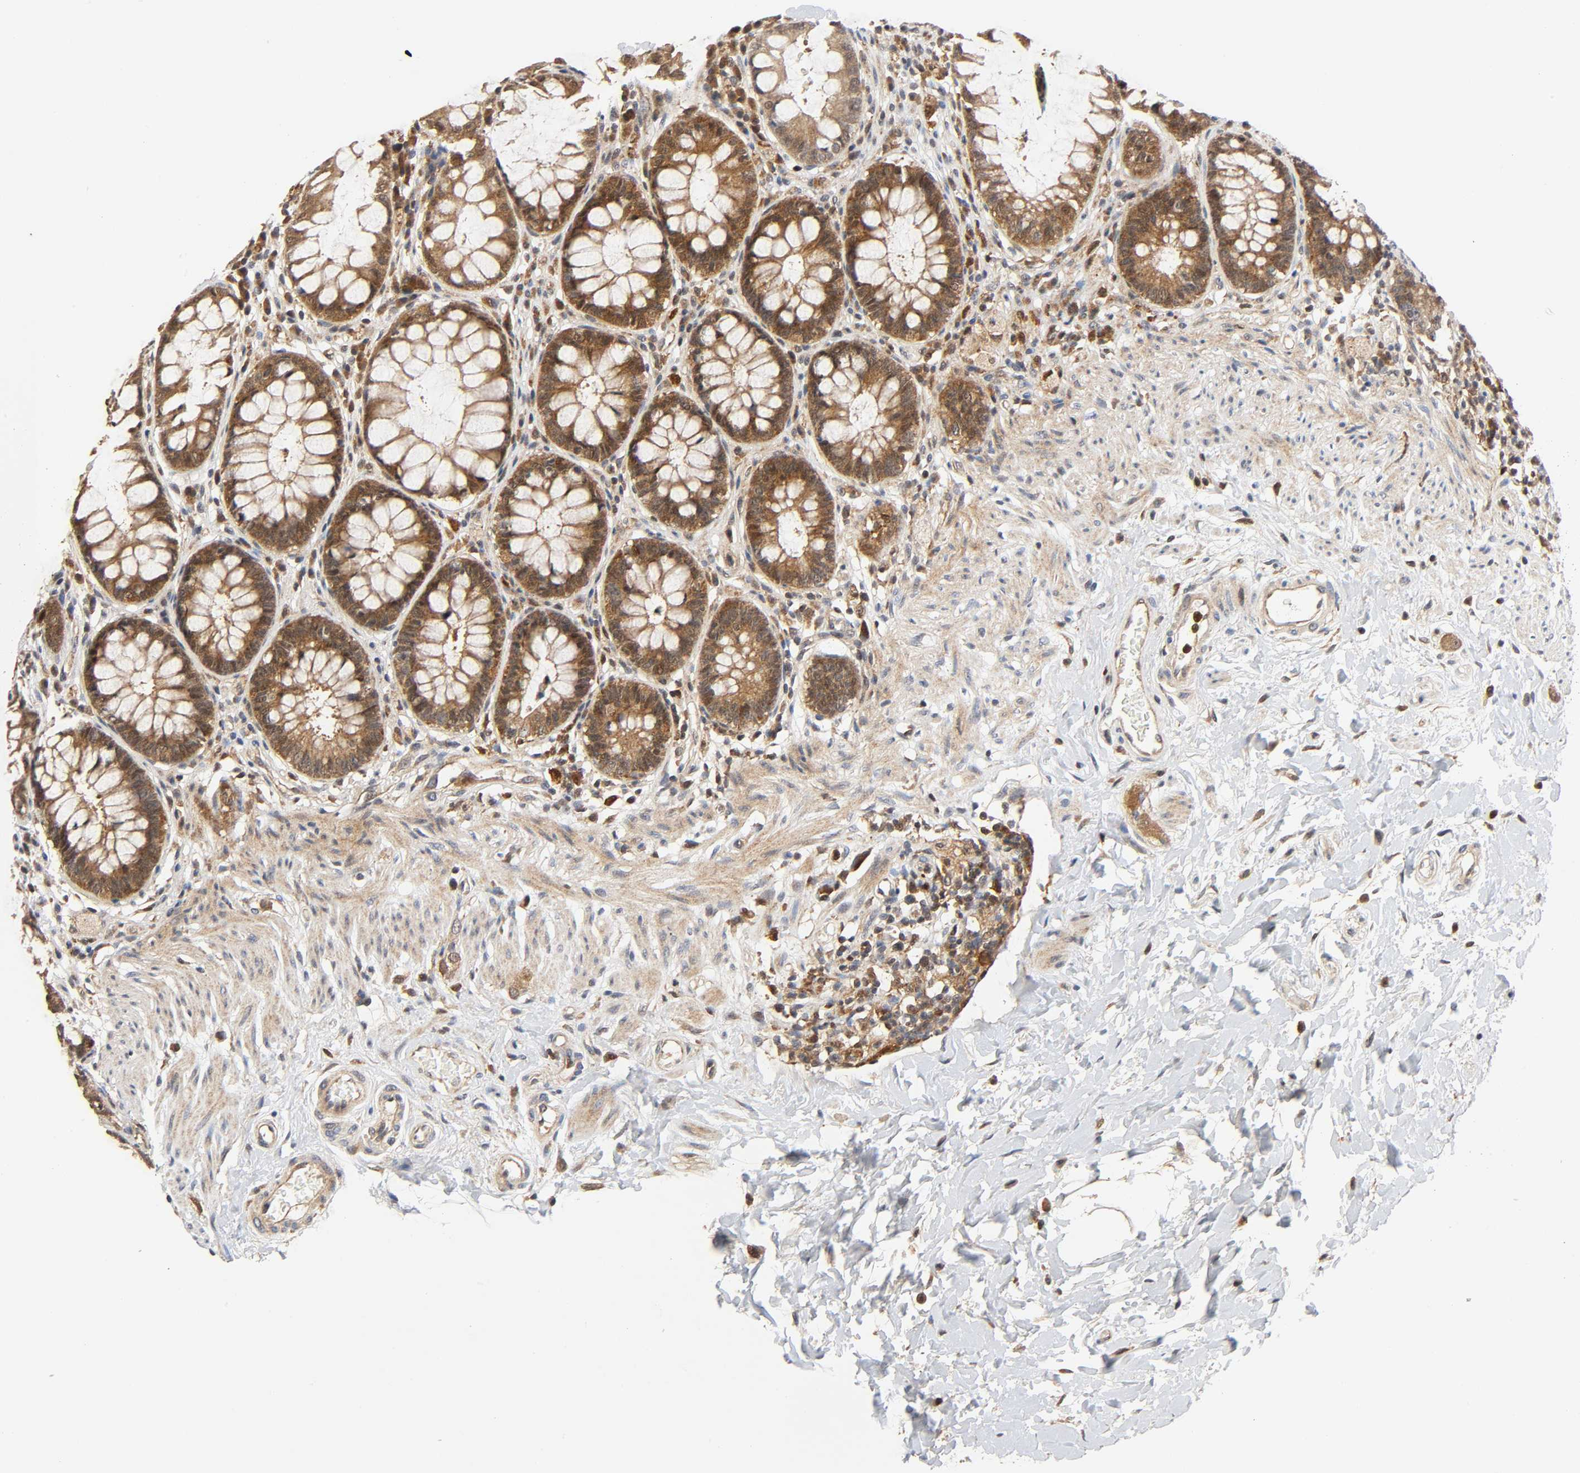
{"staining": {"intensity": "moderate", "quantity": ">75%", "location": "cytoplasmic/membranous"}, "tissue": "rectum", "cell_type": "Glandular cells", "image_type": "normal", "snomed": [{"axis": "morphology", "description": "Normal tissue, NOS"}, {"axis": "topography", "description": "Rectum"}], "caption": "Immunohistochemistry photomicrograph of unremarkable rectum: rectum stained using immunohistochemistry demonstrates medium levels of moderate protein expression localized specifically in the cytoplasmic/membranous of glandular cells, appearing as a cytoplasmic/membranous brown color.", "gene": "CASP9", "patient": {"sex": "female", "age": 46}}